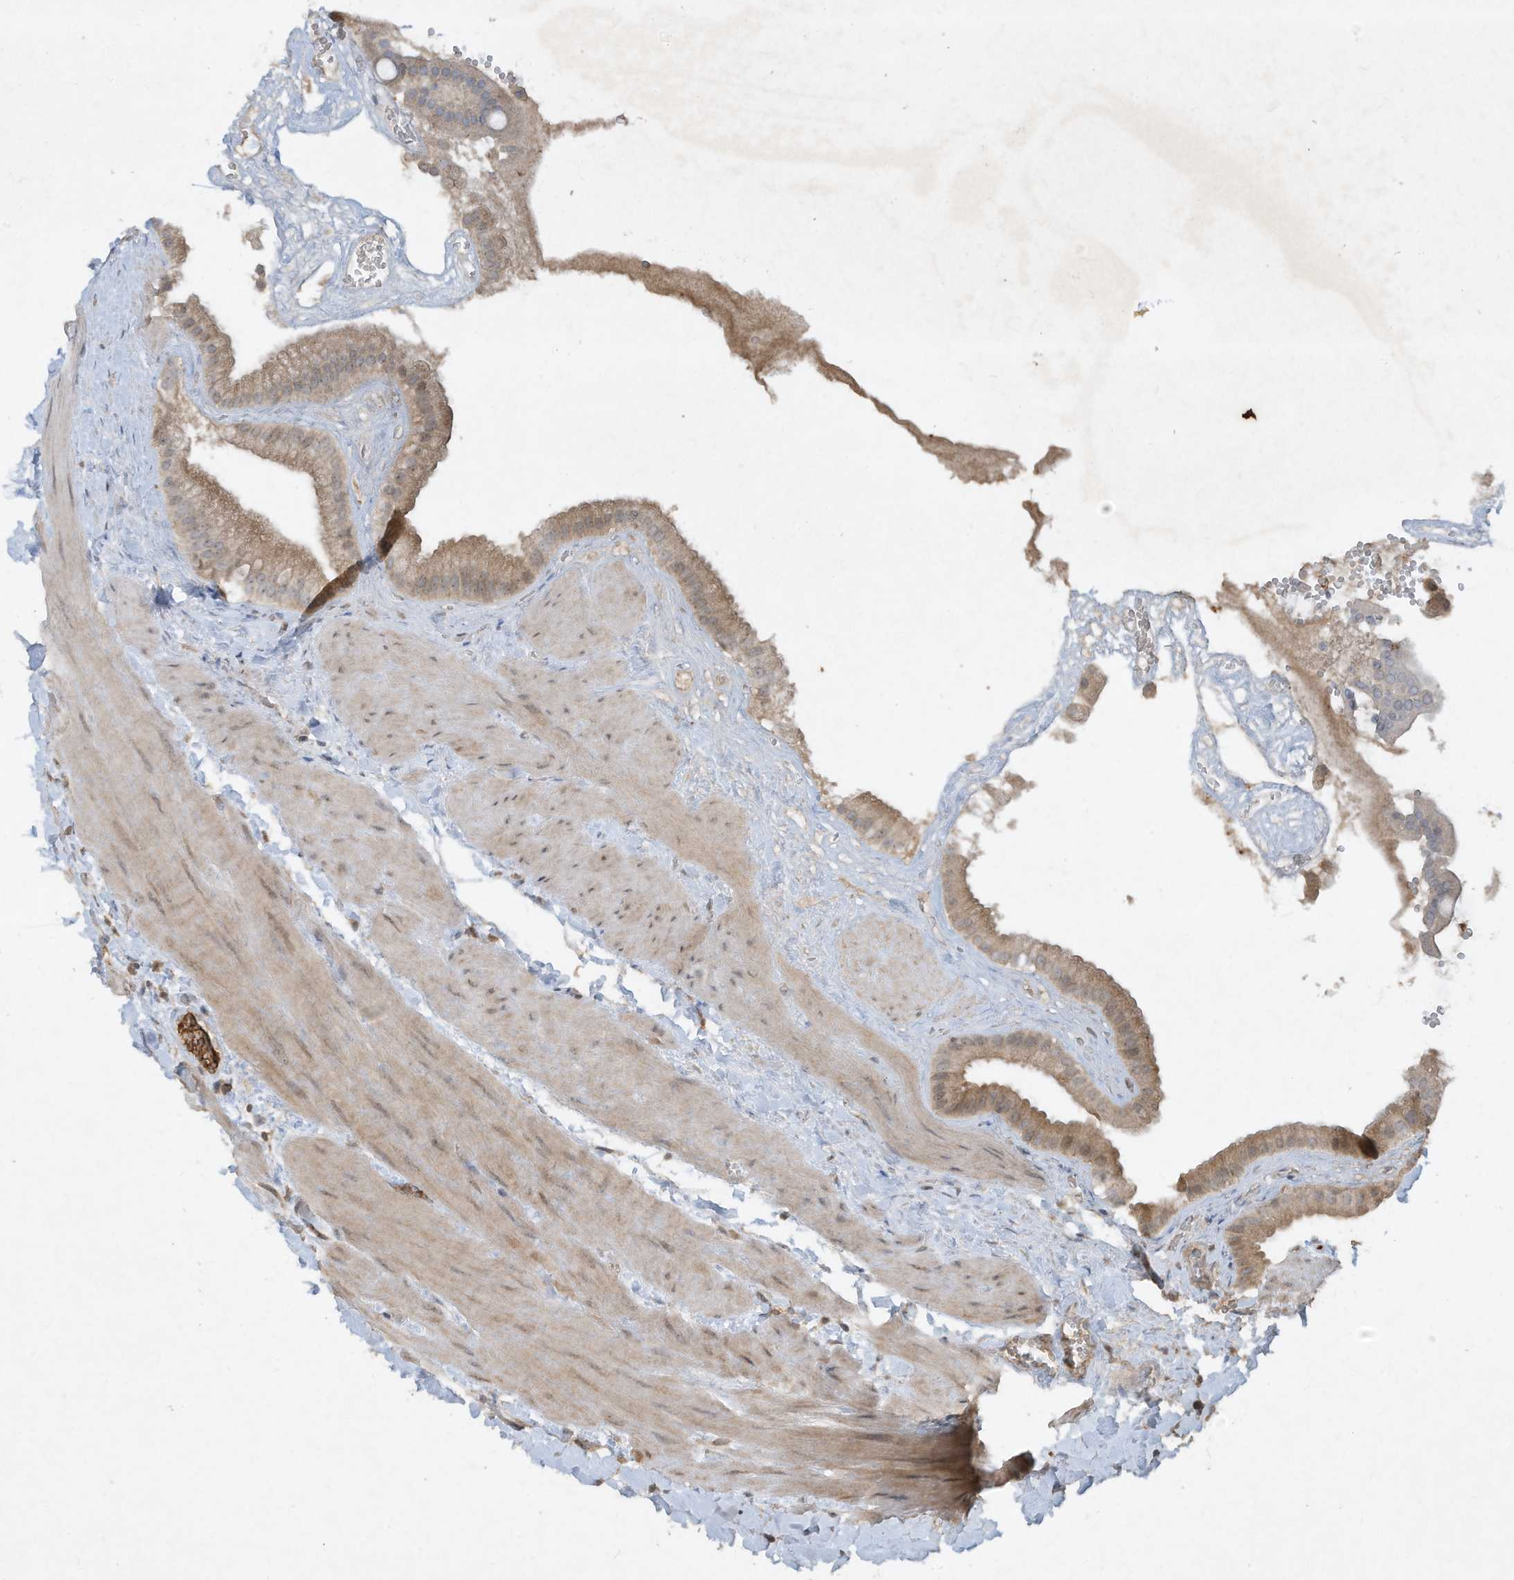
{"staining": {"intensity": "moderate", "quantity": ">75%", "location": "cytoplasmic/membranous,nuclear"}, "tissue": "gallbladder", "cell_type": "Glandular cells", "image_type": "normal", "snomed": [{"axis": "morphology", "description": "Normal tissue, NOS"}, {"axis": "topography", "description": "Gallbladder"}], "caption": "Immunohistochemical staining of benign human gallbladder demonstrates >75% levels of moderate cytoplasmic/membranous,nuclear protein staining in about >75% of glandular cells.", "gene": "FETUB", "patient": {"sex": "male", "age": 55}}